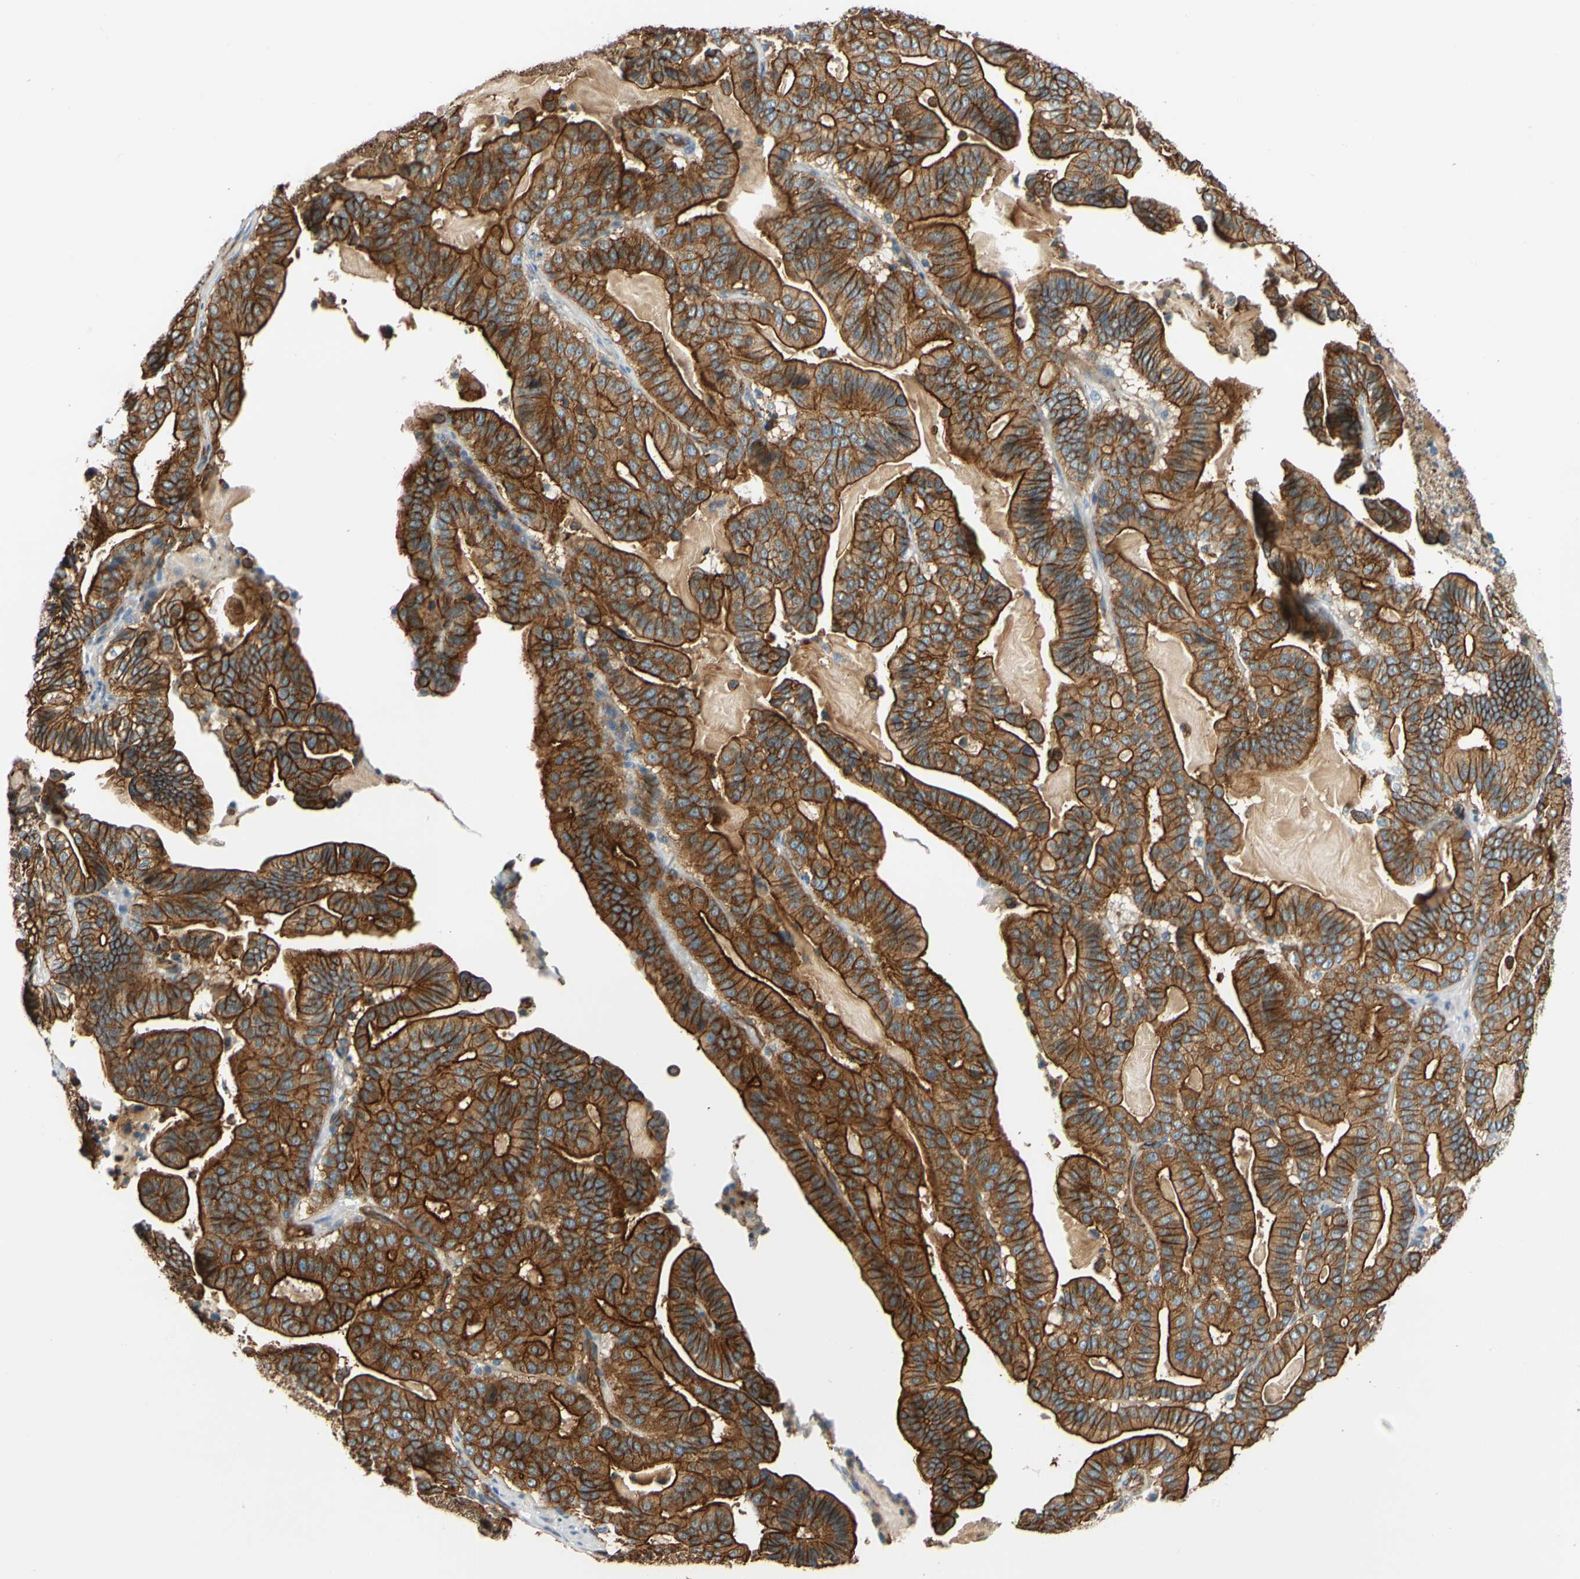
{"staining": {"intensity": "strong", "quantity": ">75%", "location": "cytoplasmic/membranous"}, "tissue": "pancreatic cancer", "cell_type": "Tumor cells", "image_type": "cancer", "snomed": [{"axis": "morphology", "description": "Adenocarcinoma, NOS"}, {"axis": "topography", "description": "Pancreas"}], "caption": "This photomicrograph exhibits IHC staining of pancreatic adenocarcinoma, with high strong cytoplasmic/membranous staining in approximately >75% of tumor cells.", "gene": "SPTAN1", "patient": {"sex": "male", "age": 63}}